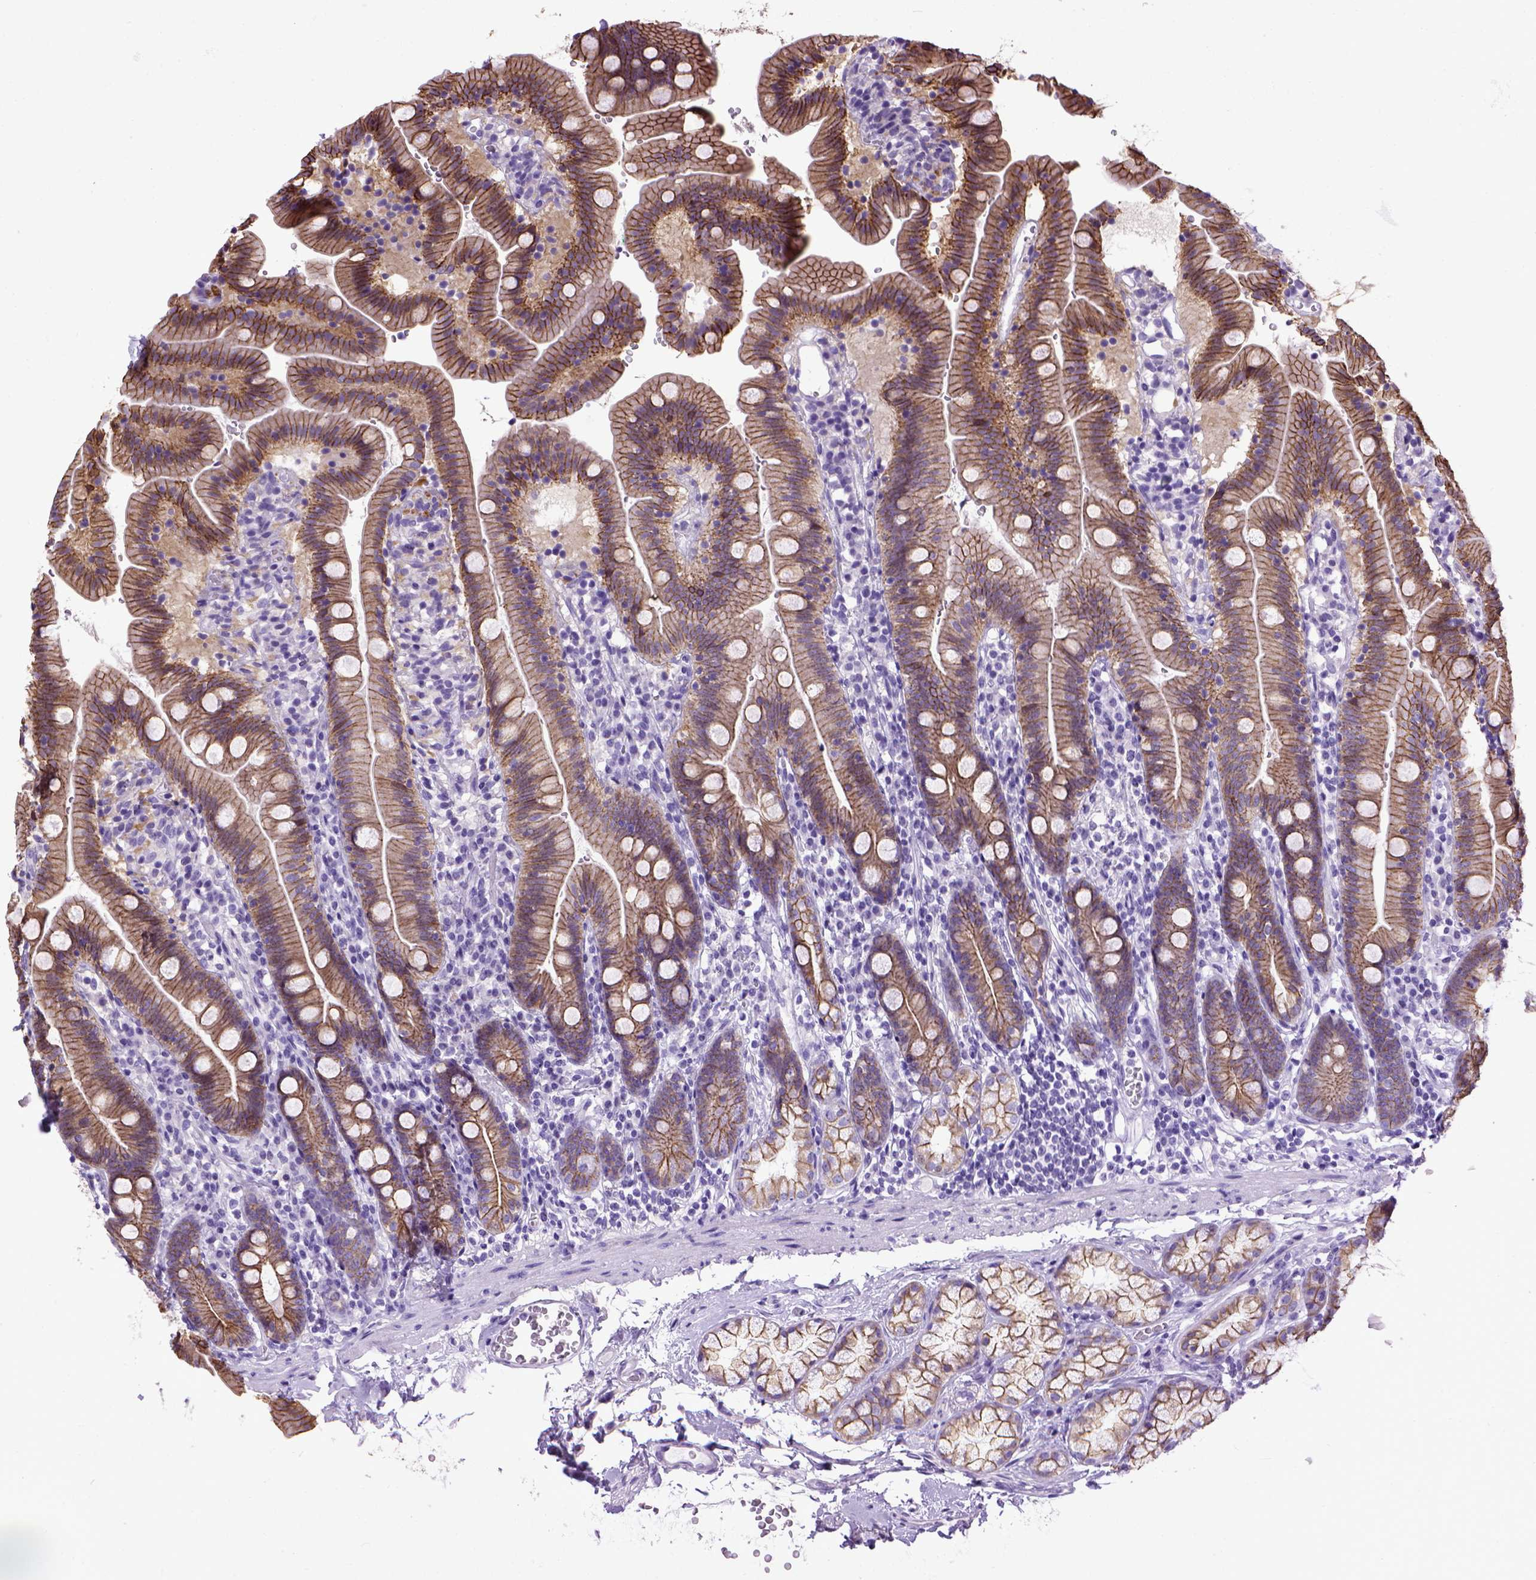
{"staining": {"intensity": "strong", "quantity": ">75%", "location": "cytoplasmic/membranous"}, "tissue": "duodenum", "cell_type": "Glandular cells", "image_type": "normal", "snomed": [{"axis": "morphology", "description": "Normal tissue, NOS"}, {"axis": "topography", "description": "Duodenum"}], "caption": "Normal duodenum exhibits strong cytoplasmic/membranous staining in about >75% of glandular cells, visualized by immunohistochemistry.", "gene": "CDH1", "patient": {"sex": "female", "age": 67}}